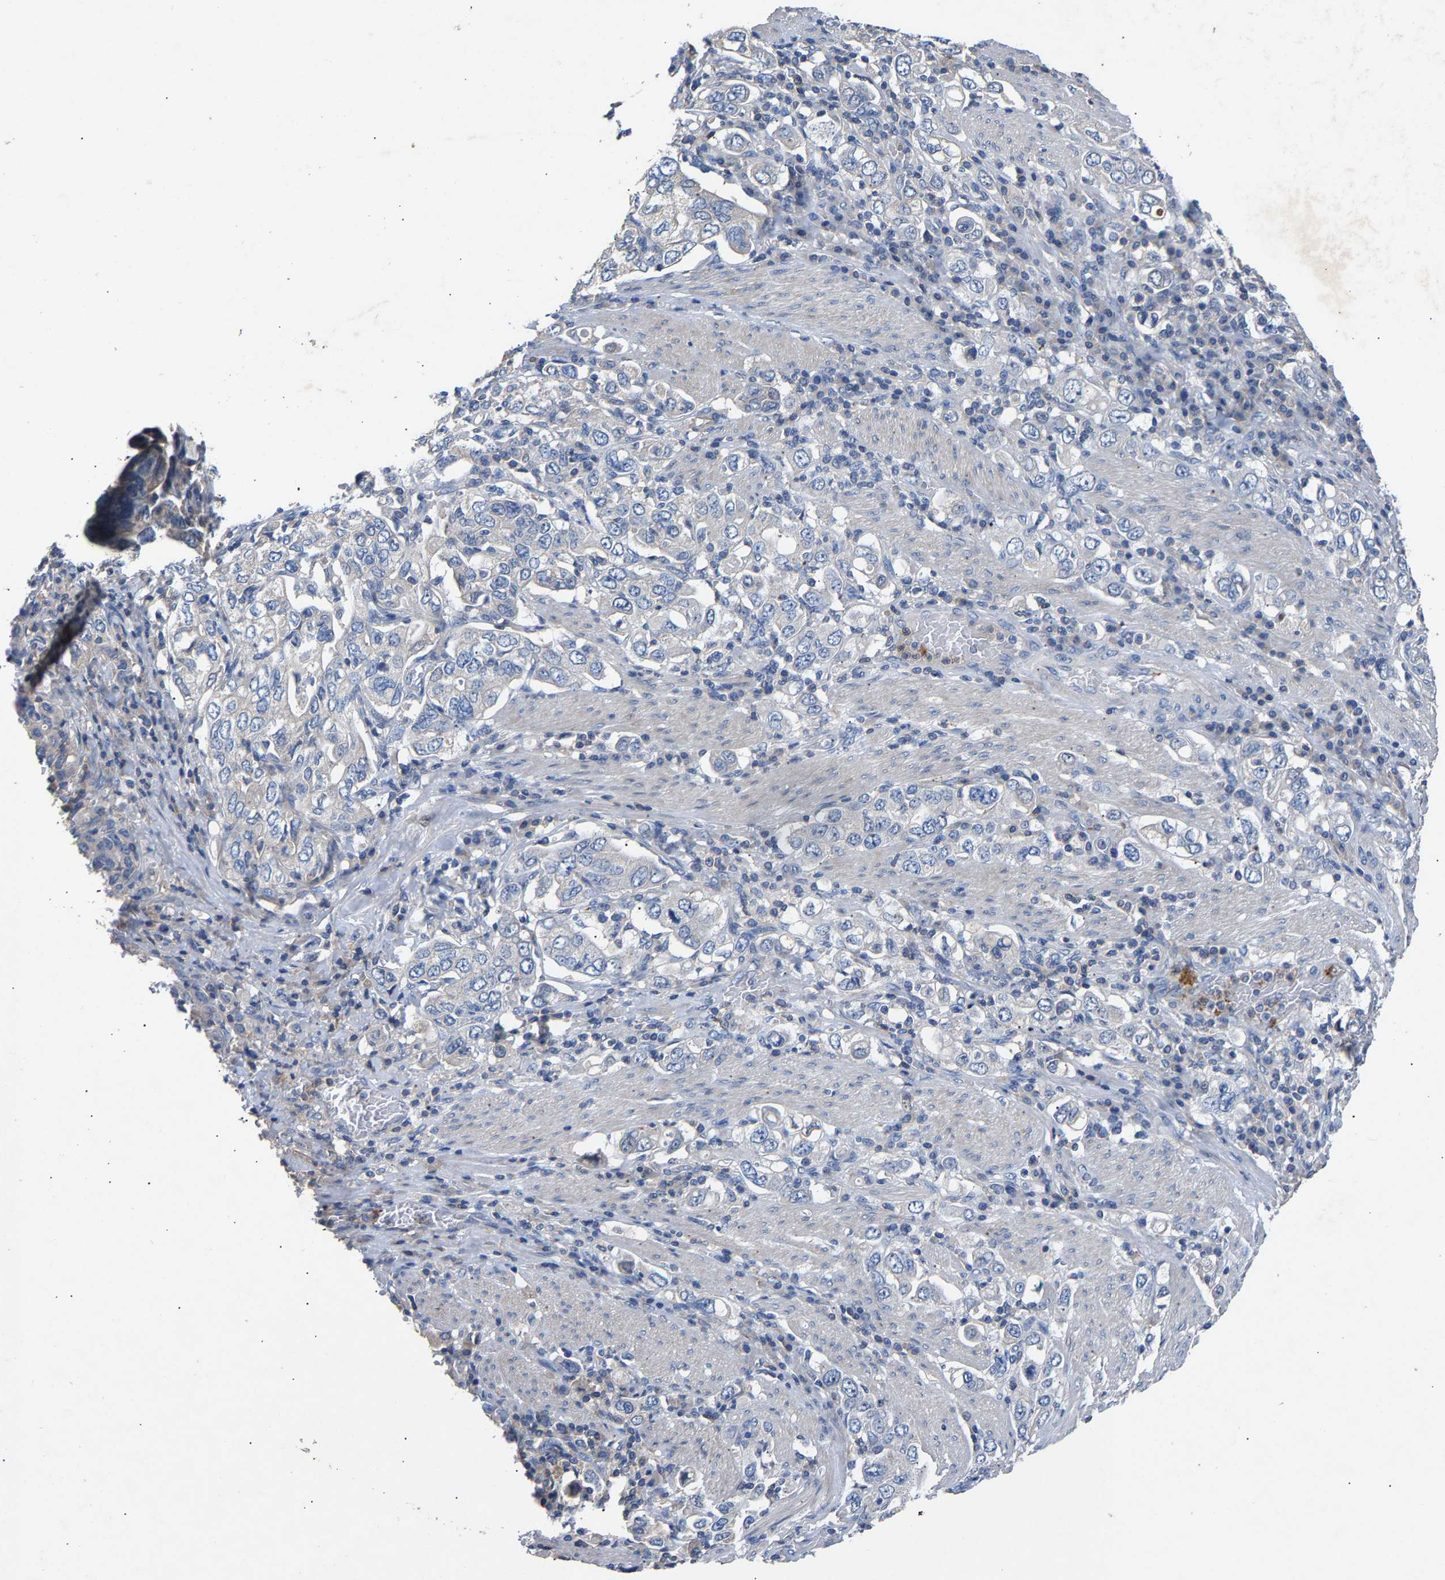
{"staining": {"intensity": "negative", "quantity": "none", "location": "none"}, "tissue": "stomach cancer", "cell_type": "Tumor cells", "image_type": "cancer", "snomed": [{"axis": "morphology", "description": "Adenocarcinoma, NOS"}, {"axis": "topography", "description": "Stomach, upper"}], "caption": "A micrograph of stomach cancer (adenocarcinoma) stained for a protein shows no brown staining in tumor cells.", "gene": "CCDC171", "patient": {"sex": "male", "age": 62}}